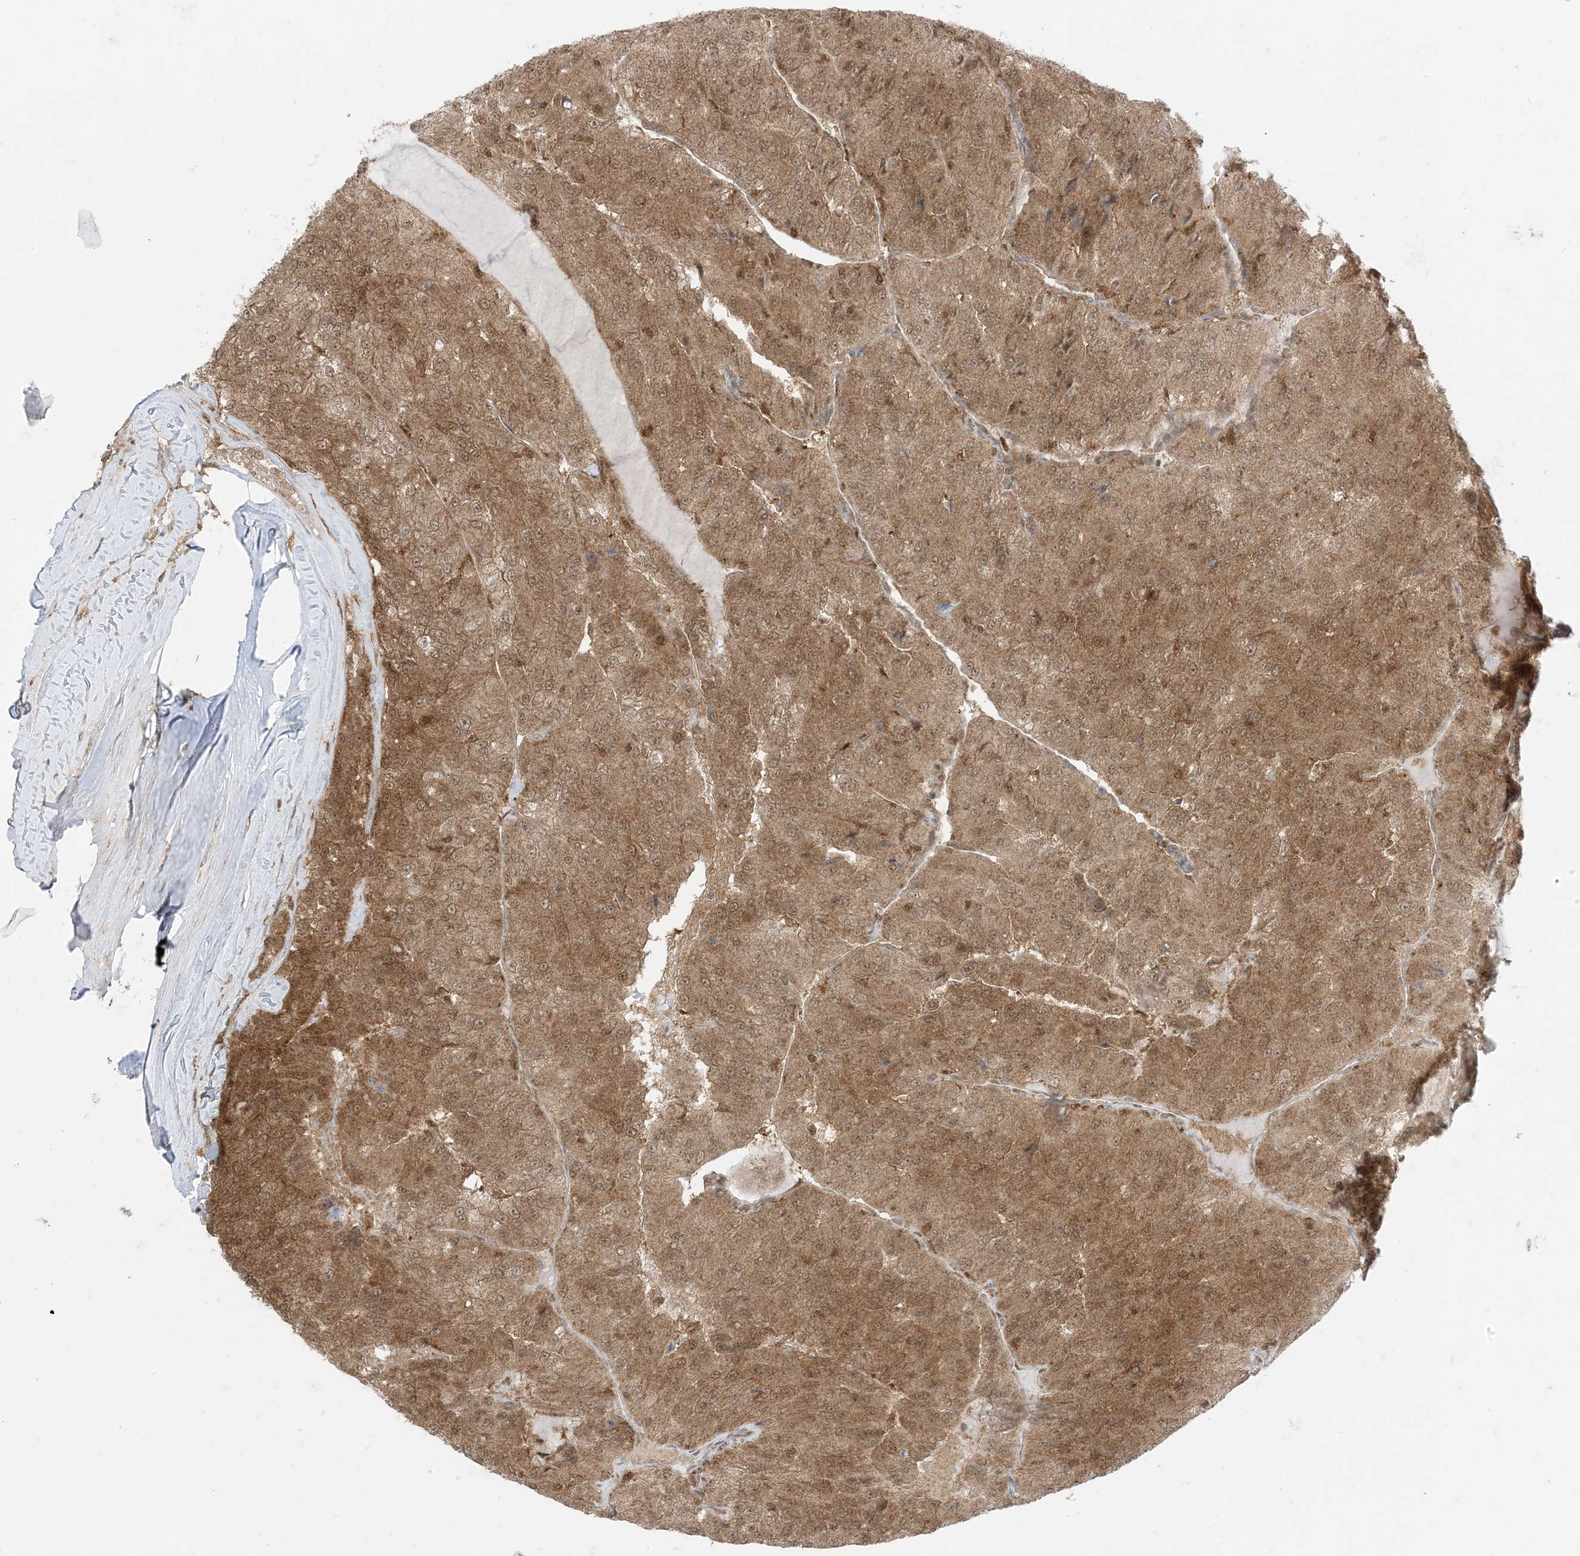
{"staining": {"intensity": "moderate", "quantity": ">75%", "location": "cytoplasmic/membranous,nuclear"}, "tissue": "renal cancer", "cell_type": "Tumor cells", "image_type": "cancer", "snomed": [{"axis": "morphology", "description": "Adenocarcinoma, NOS"}, {"axis": "topography", "description": "Kidney"}], "caption": "An IHC image of tumor tissue is shown. Protein staining in brown shows moderate cytoplasmic/membranous and nuclear positivity in renal adenocarcinoma within tumor cells.", "gene": "PTPA", "patient": {"sex": "female", "age": 63}}